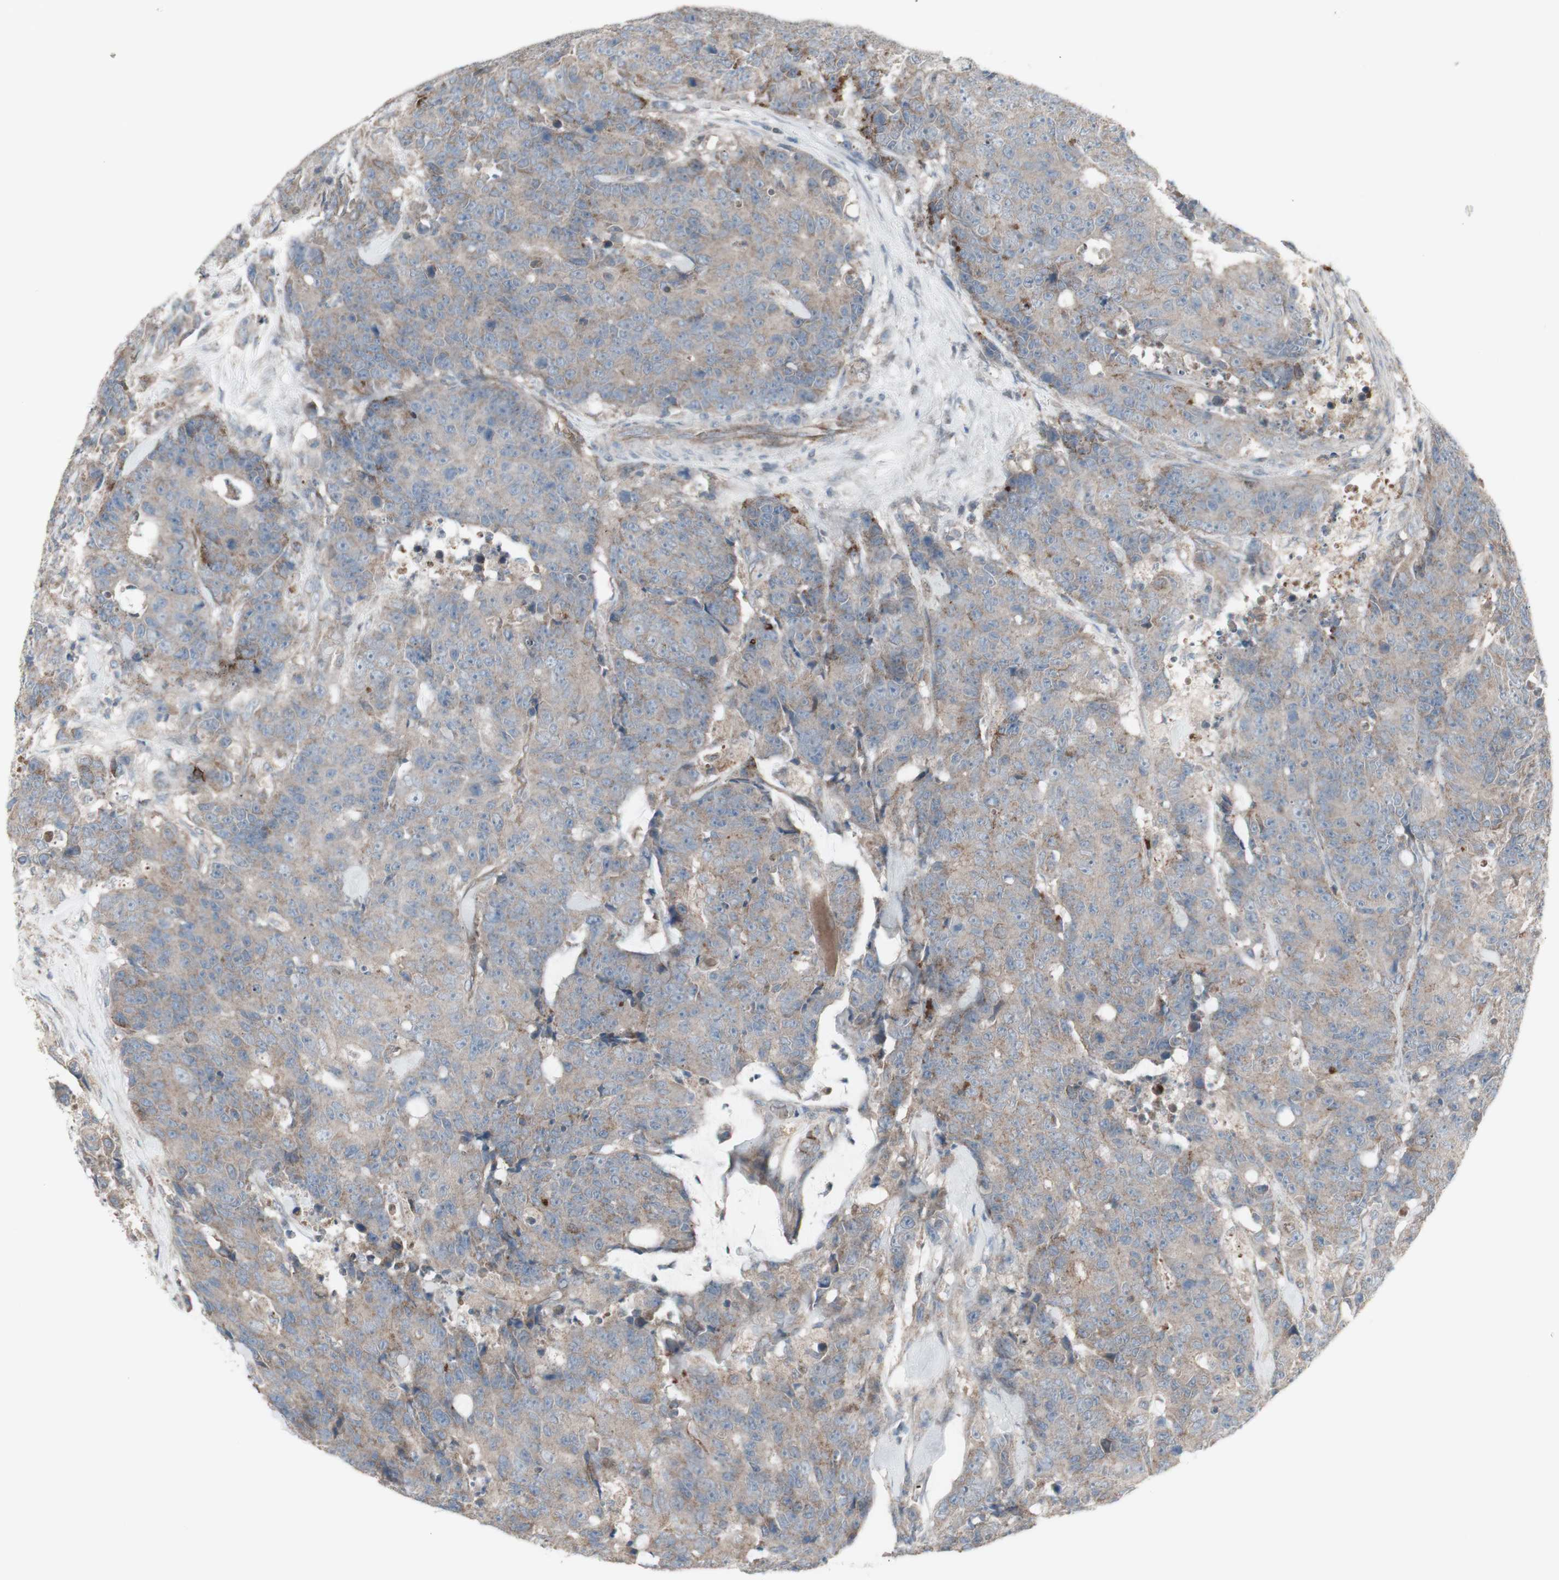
{"staining": {"intensity": "weak", "quantity": ">75%", "location": "cytoplasmic/membranous"}, "tissue": "colorectal cancer", "cell_type": "Tumor cells", "image_type": "cancer", "snomed": [{"axis": "morphology", "description": "Adenocarcinoma, NOS"}, {"axis": "topography", "description": "Colon"}], "caption": "Human colorectal adenocarcinoma stained for a protein (brown) demonstrates weak cytoplasmic/membranous positive staining in about >75% of tumor cells.", "gene": "SHC1", "patient": {"sex": "female", "age": 86}}